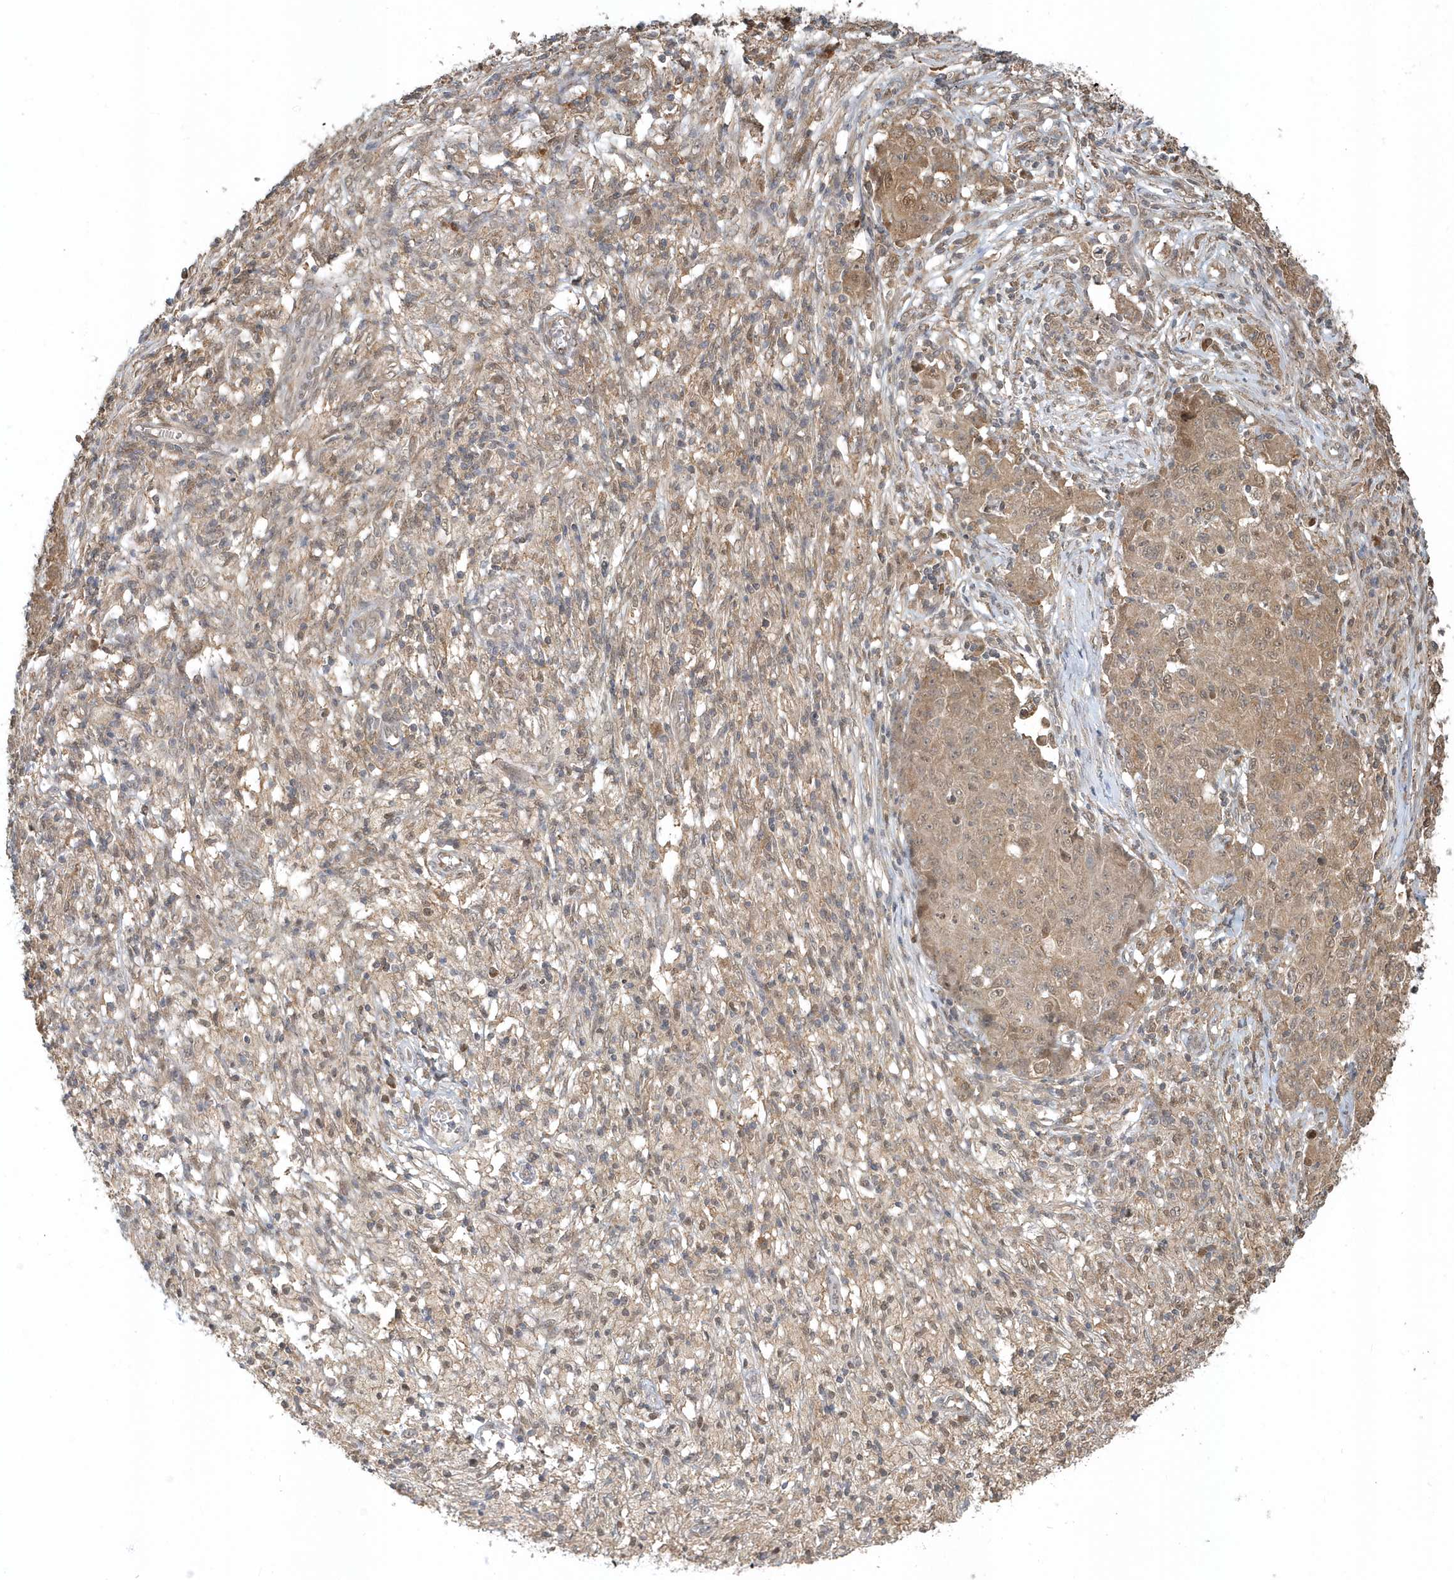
{"staining": {"intensity": "weak", "quantity": ">75%", "location": "cytoplasmic/membranous,nuclear"}, "tissue": "ovarian cancer", "cell_type": "Tumor cells", "image_type": "cancer", "snomed": [{"axis": "morphology", "description": "Carcinoma, endometroid"}, {"axis": "topography", "description": "Ovary"}], "caption": "This is a histology image of IHC staining of ovarian cancer (endometroid carcinoma), which shows weak staining in the cytoplasmic/membranous and nuclear of tumor cells.", "gene": "PSMD6", "patient": {"sex": "female", "age": 42}}